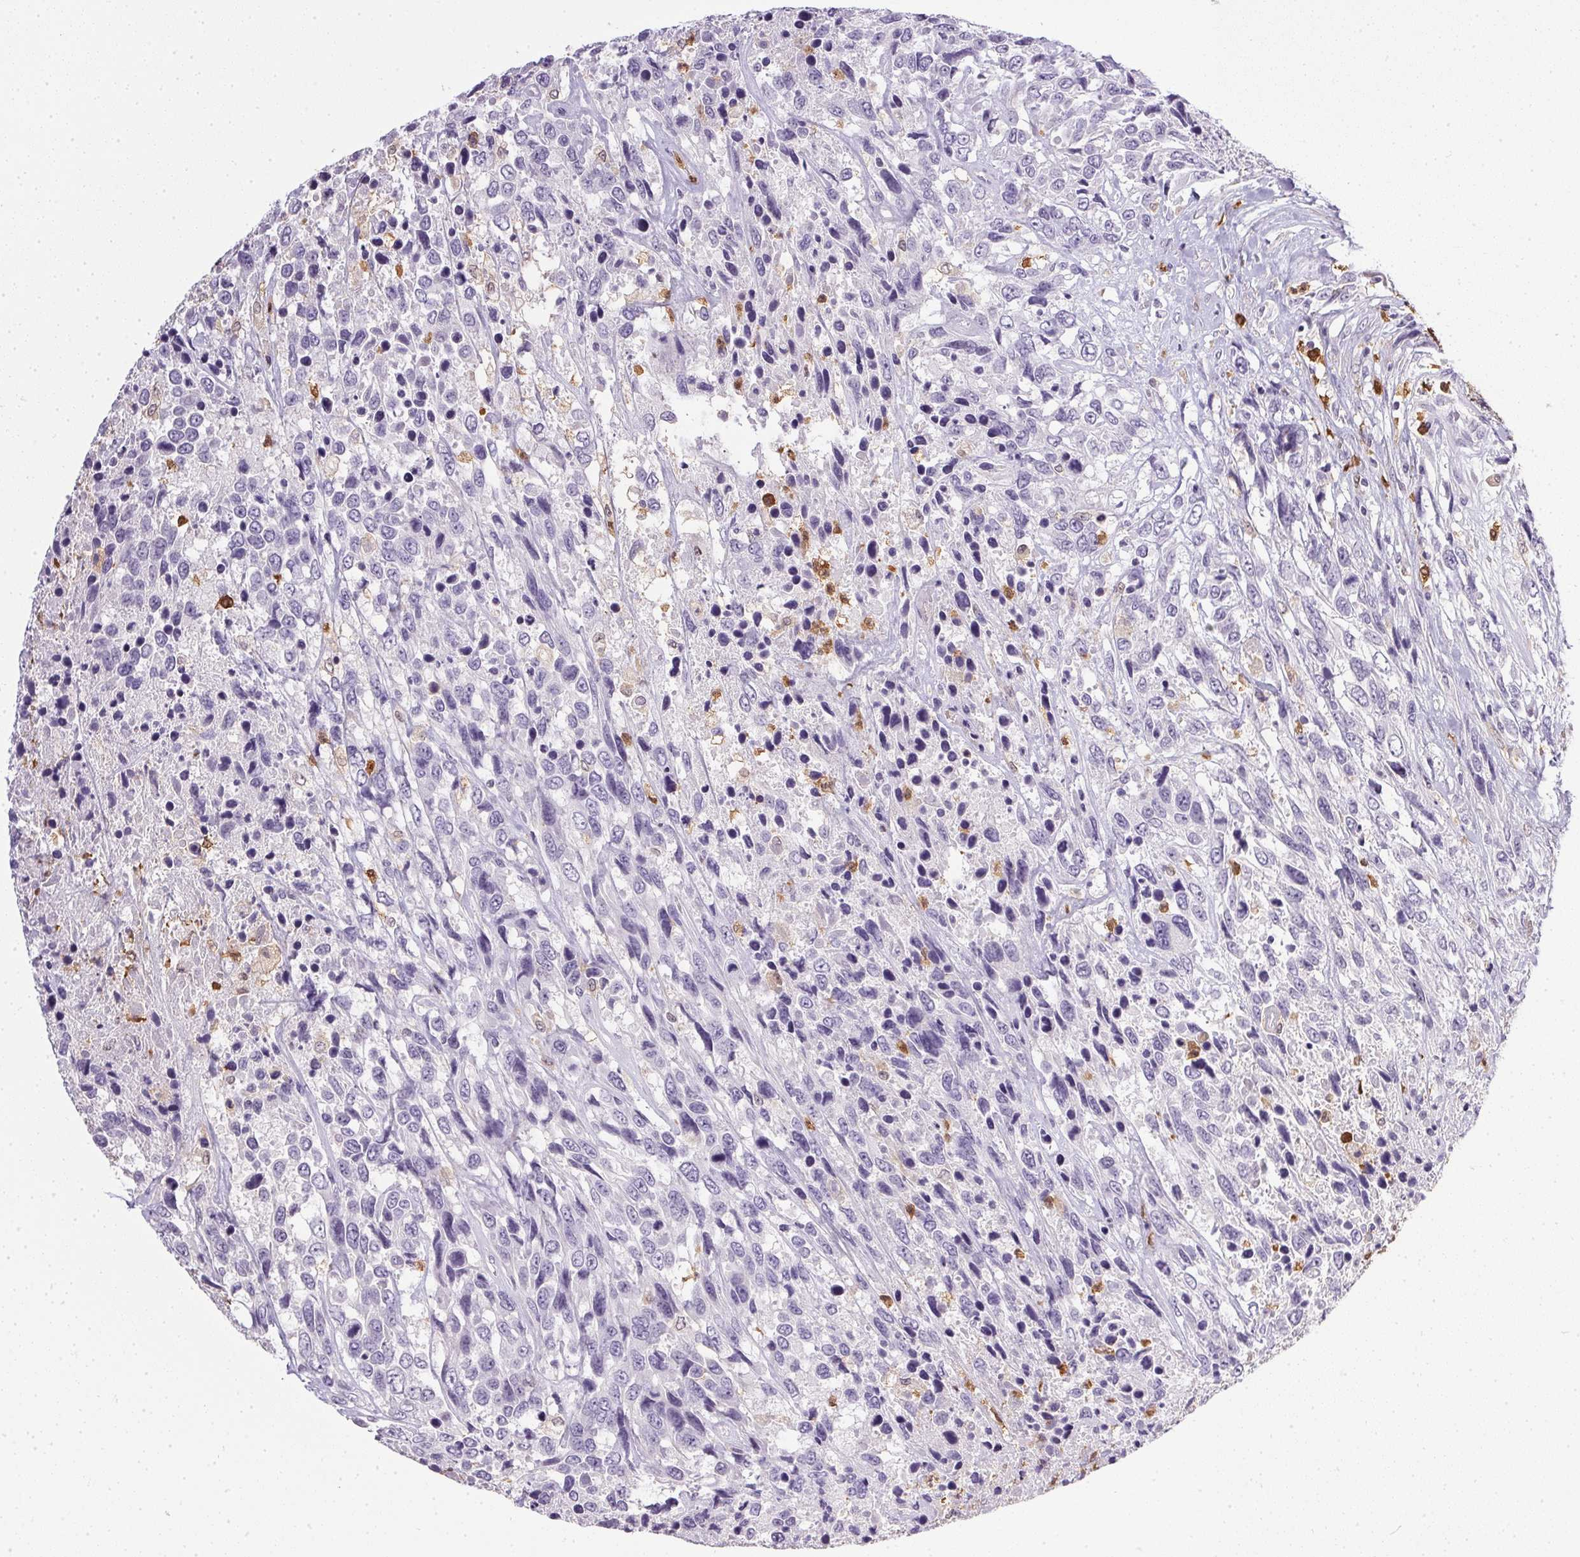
{"staining": {"intensity": "negative", "quantity": "none", "location": "none"}, "tissue": "urothelial cancer", "cell_type": "Tumor cells", "image_type": "cancer", "snomed": [{"axis": "morphology", "description": "Urothelial carcinoma, High grade"}, {"axis": "topography", "description": "Urinary bladder"}], "caption": "This is an immunohistochemistry (IHC) image of urothelial carcinoma (high-grade). There is no staining in tumor cells.", "gene": "DNAJC5G", "patient": {"sex": "female", "age": 70}}